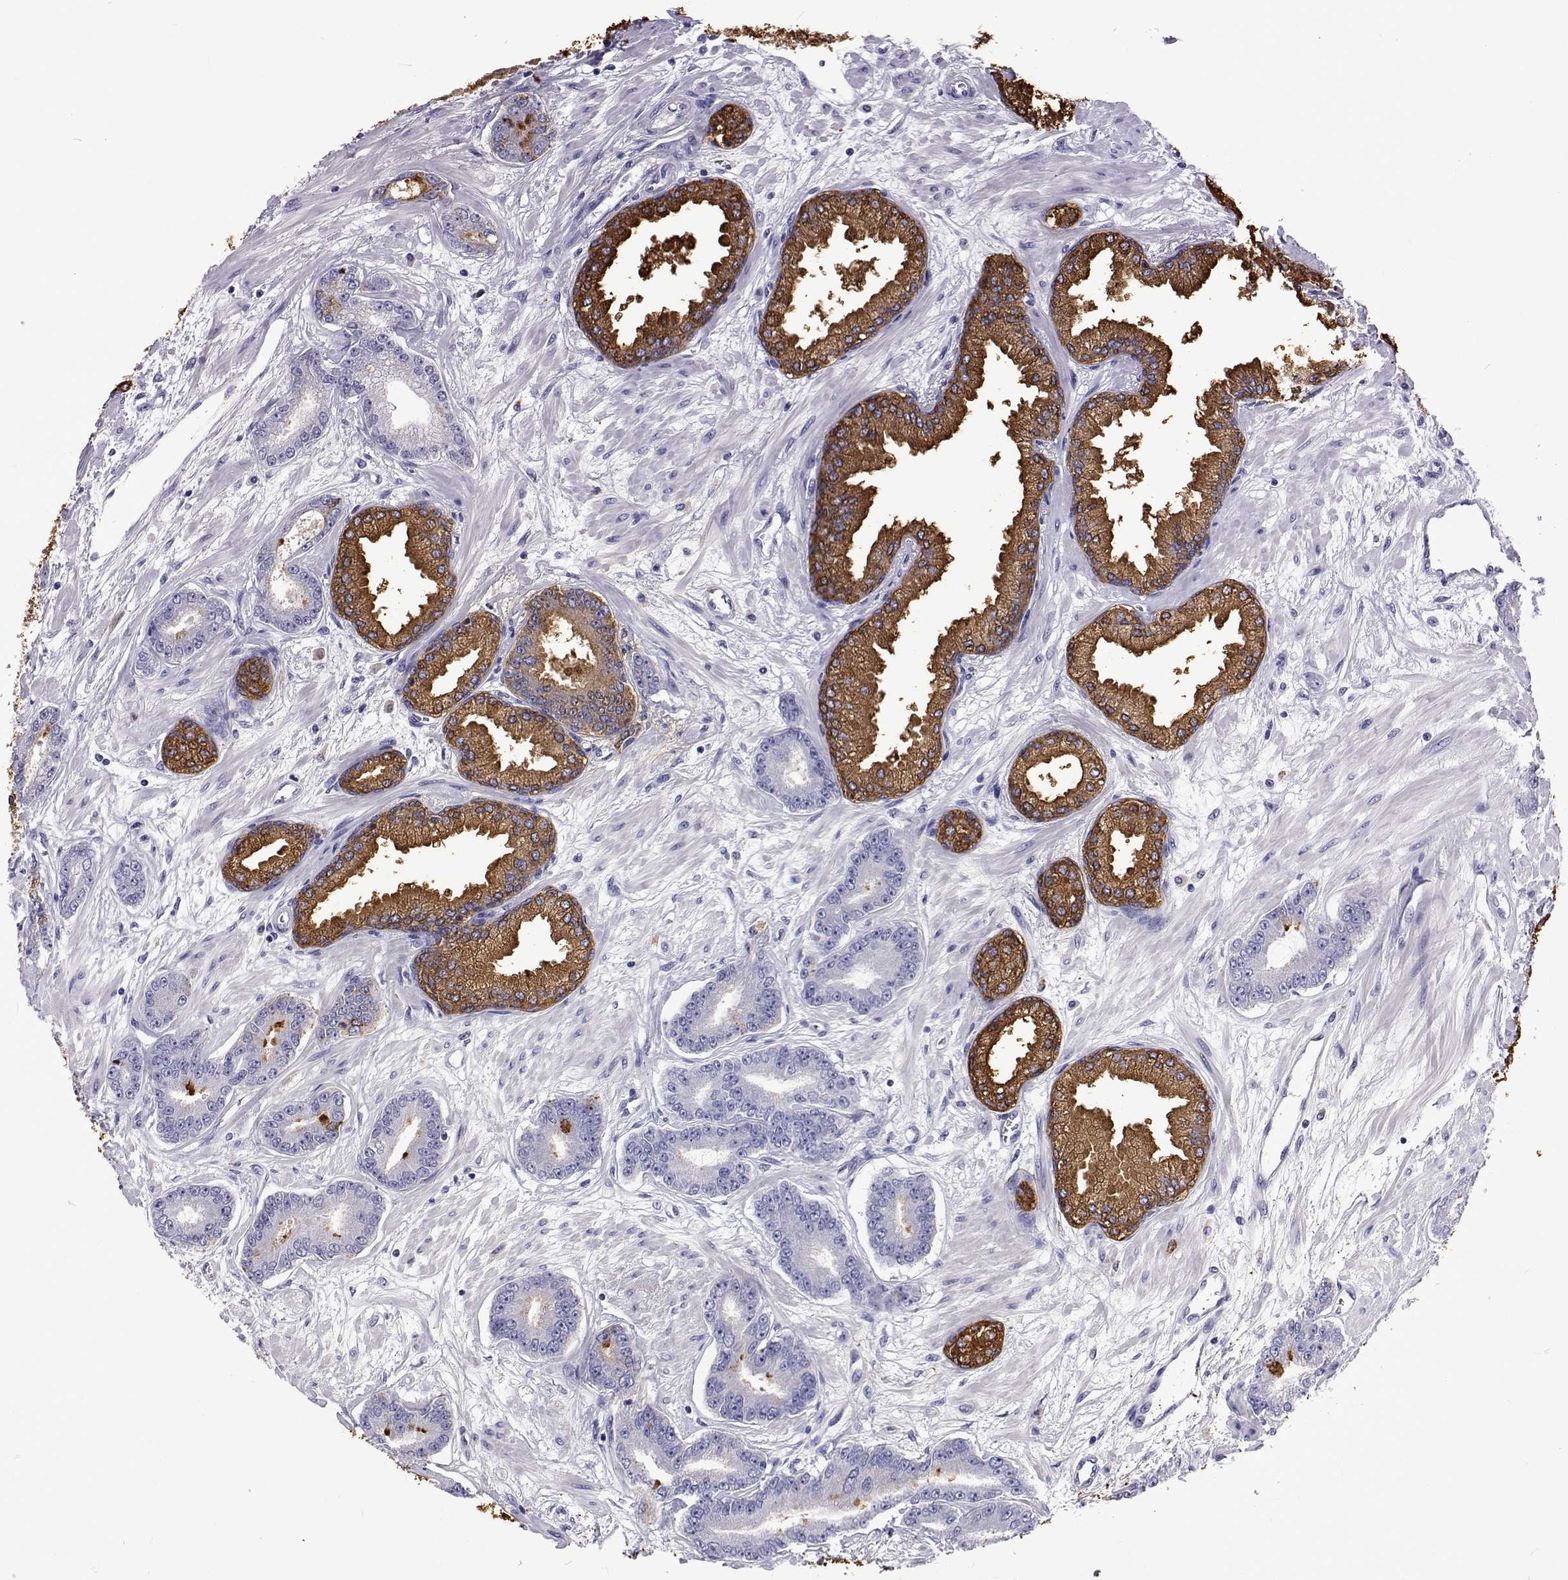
{"staining": {"intensity": "negative", "quantity": "none", "location": "none"}, "tissue": "prostate cancer", "cell_type": "Tumor cells", "image_type": "cancer", "snomed": [{"axis": "morphology", "description": "Adenocarcinoma, Low grade"}, {"axis": "topography", "description": "Prostate"}], "caption": "The photomicrograph demonstrates no staining of tumor cells in prostate adenocarcinoma (low-grade).", "gene": "UMODL1", "patient": {"sex": "male", "age": 64}}